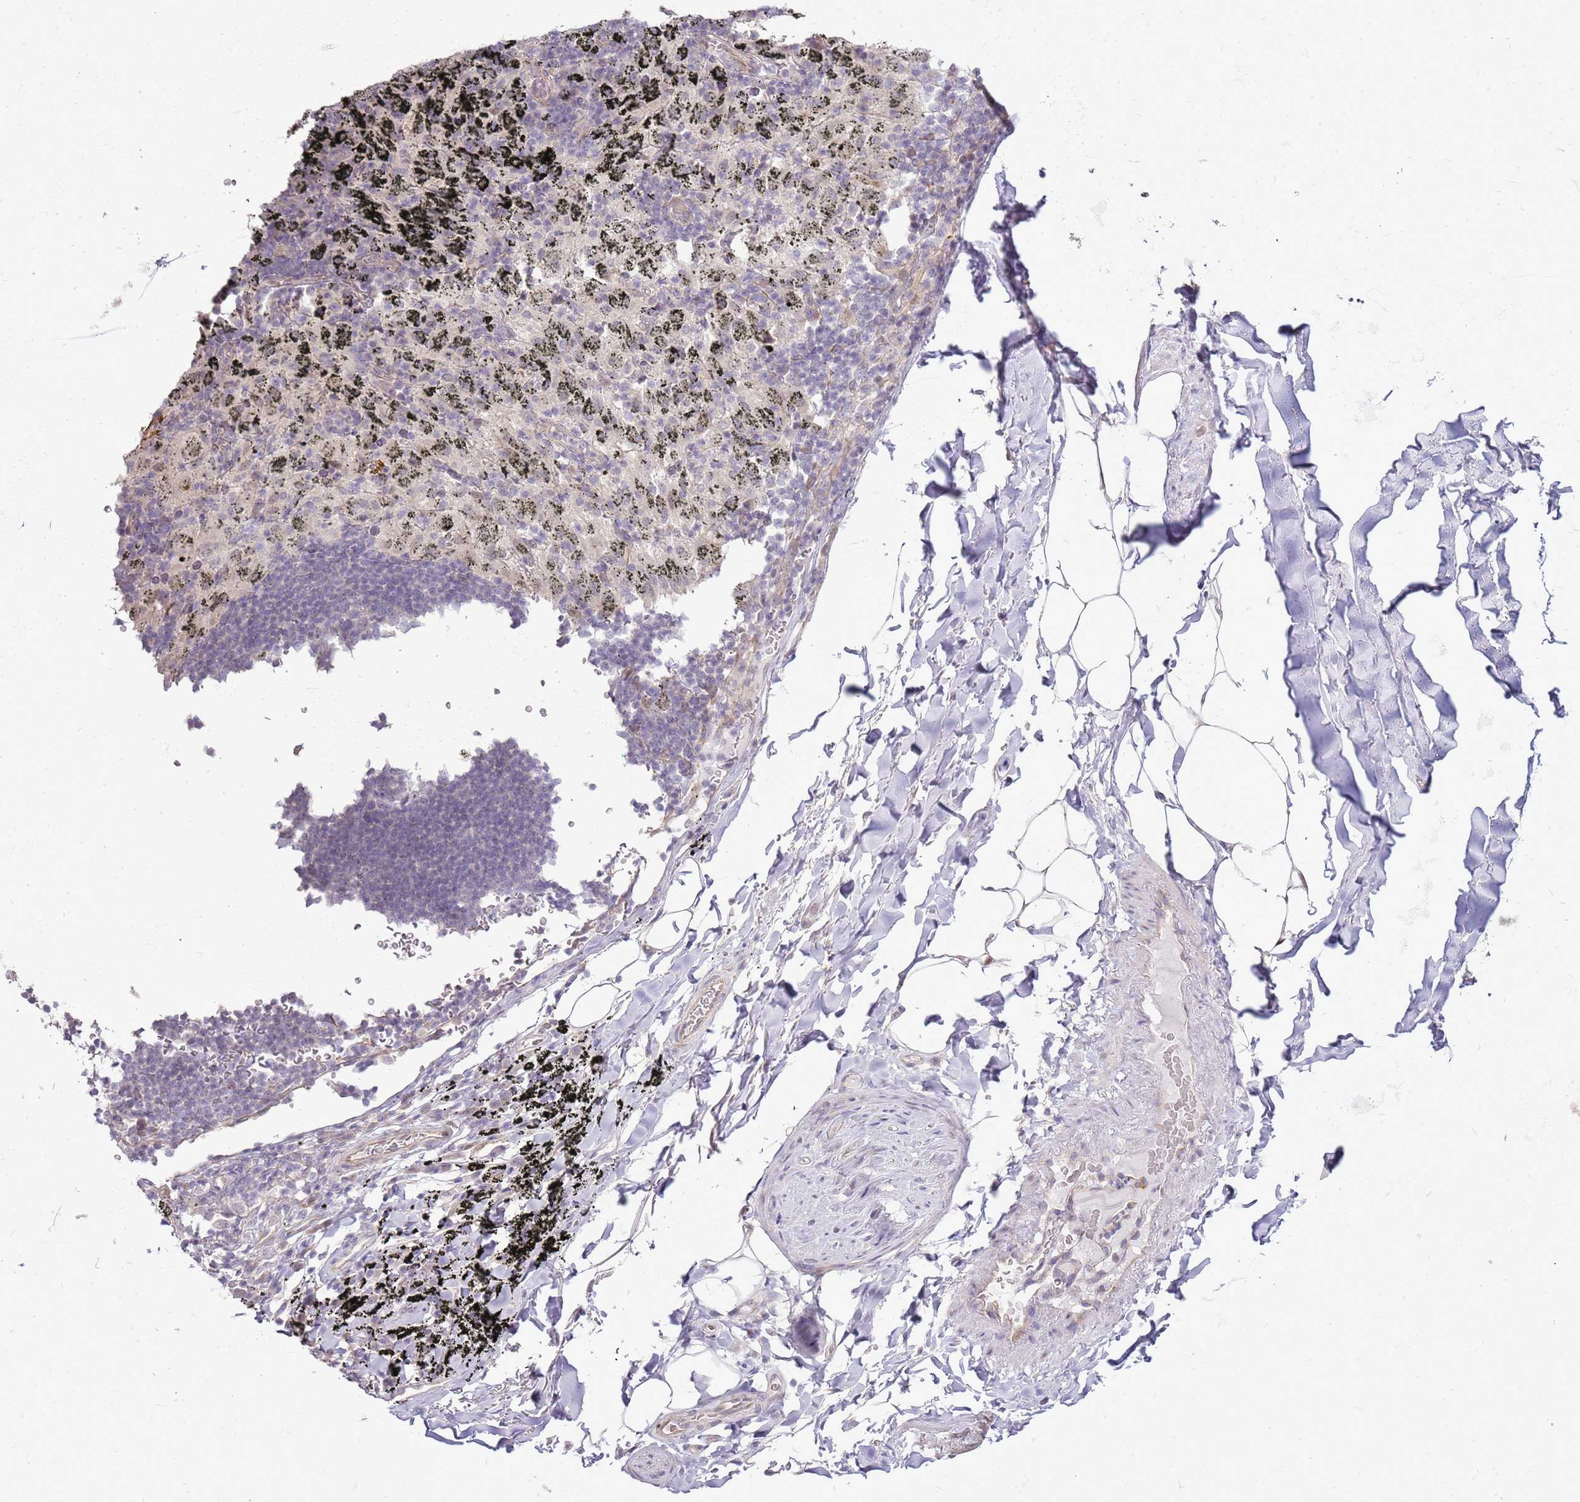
{"staining": {"intensity": "negative", "quantity": "none", "location": "none"}, "tissue": "adipose tissue", "cell_type": "Adipocytes", "image_type": "normal", "snomed": [{"axis": "morphology", "description": "Normal tissue, NOS"}, {"axis": "topography", "description": "Lymph node"}, {"axis": "topography", "description": "Bronchus"}], "caption": "IHC photomicrograph of benign adipose tissue: human adipose tissue stained with DAB reveals no significant protein expression in adipocytes. The staining is performed using DAB brown chromogen with nuclei counter-stained in using hematoxylin.", "gene": "UGGT2", "patient": {"sex": "male", "age": 63}}